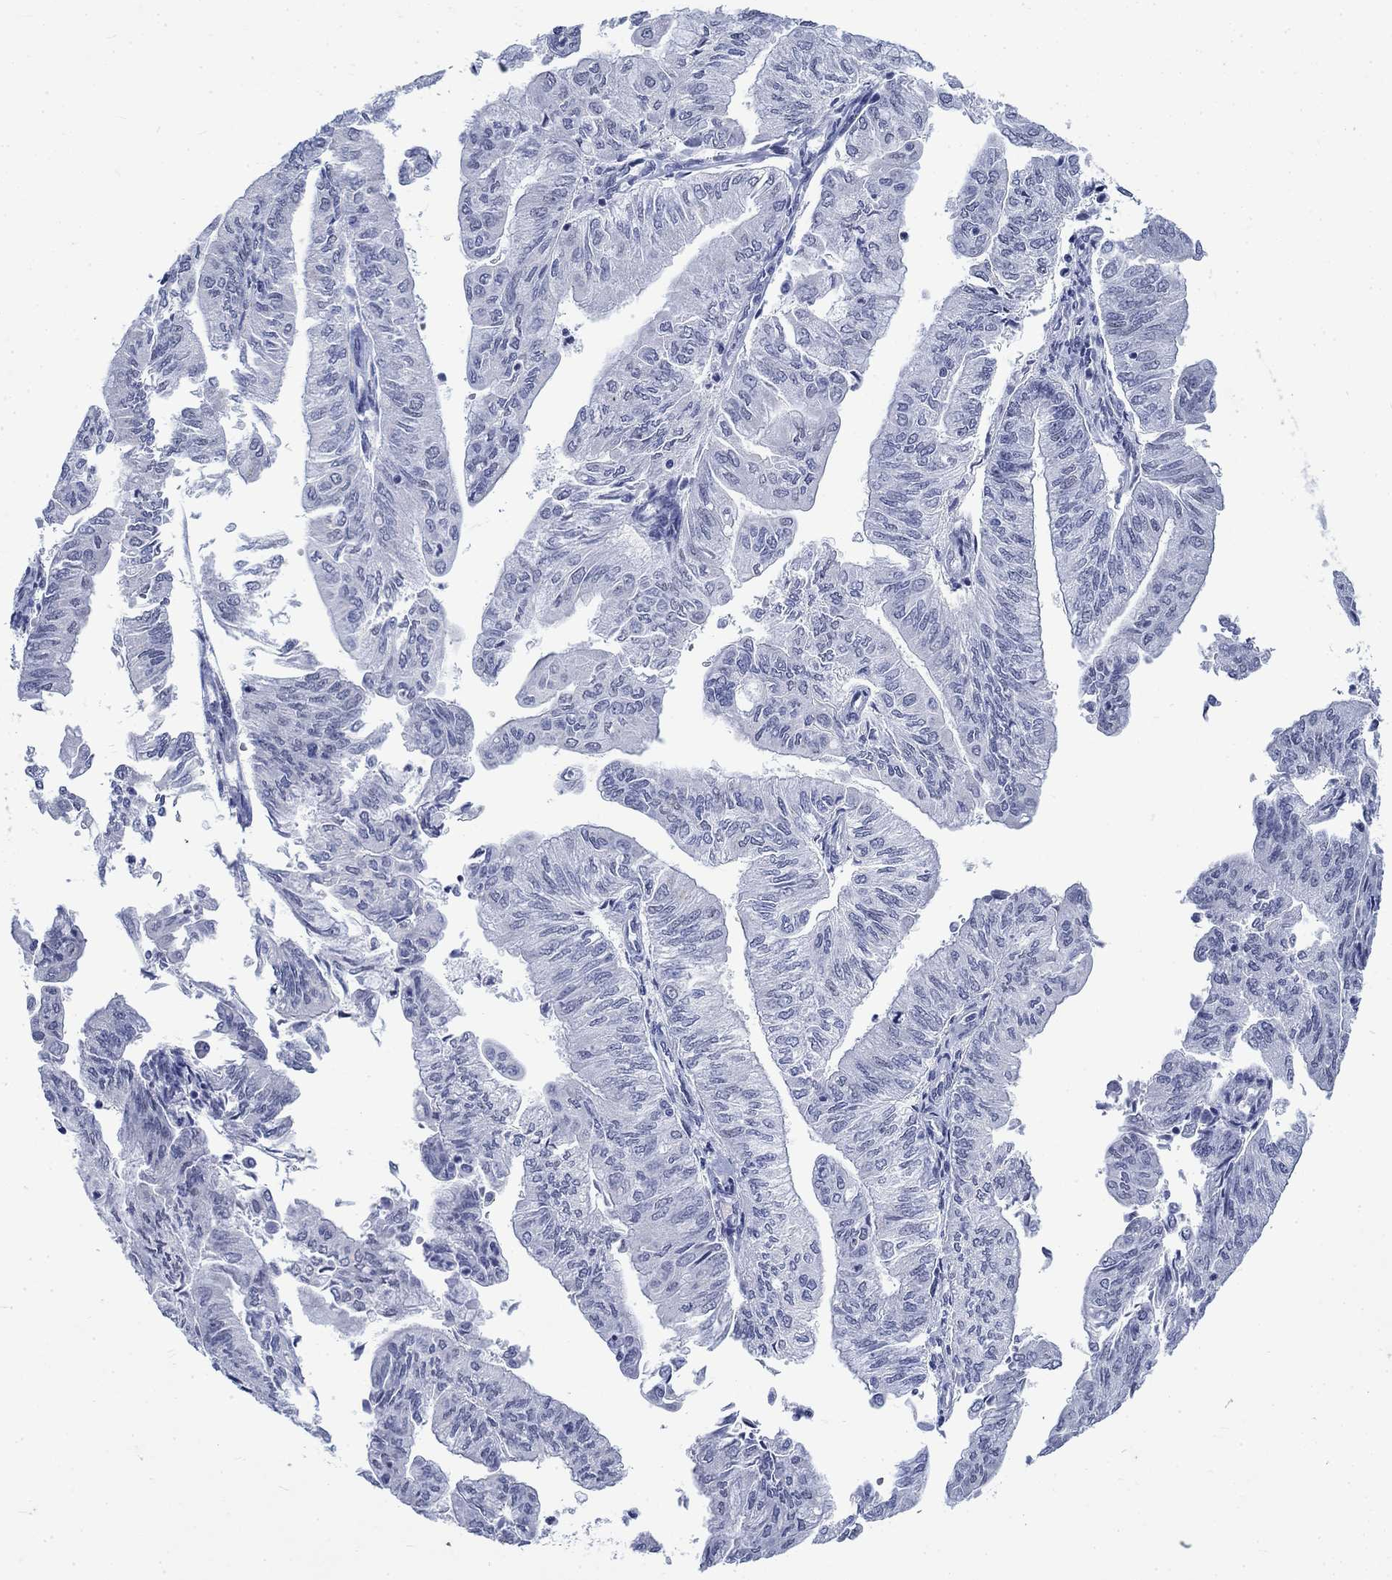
{"staining": {"intensity": "negative", "quantity": "none", "location": "none"}, "tissue": "endometrial cancer", "cell_type": "Tumor cells", "image_type": "cancer", "snomed": [{"axis": "morphology", "description": "Adenocarcinoma, NOS"}, {"axis": "topography", "description": "Endometrium"}], "caption": "Tumor cells are negative for brown protein staining in endometrial cancer.", "gene": "KRT76", "patient": {"sex": "female", "age": 59}}